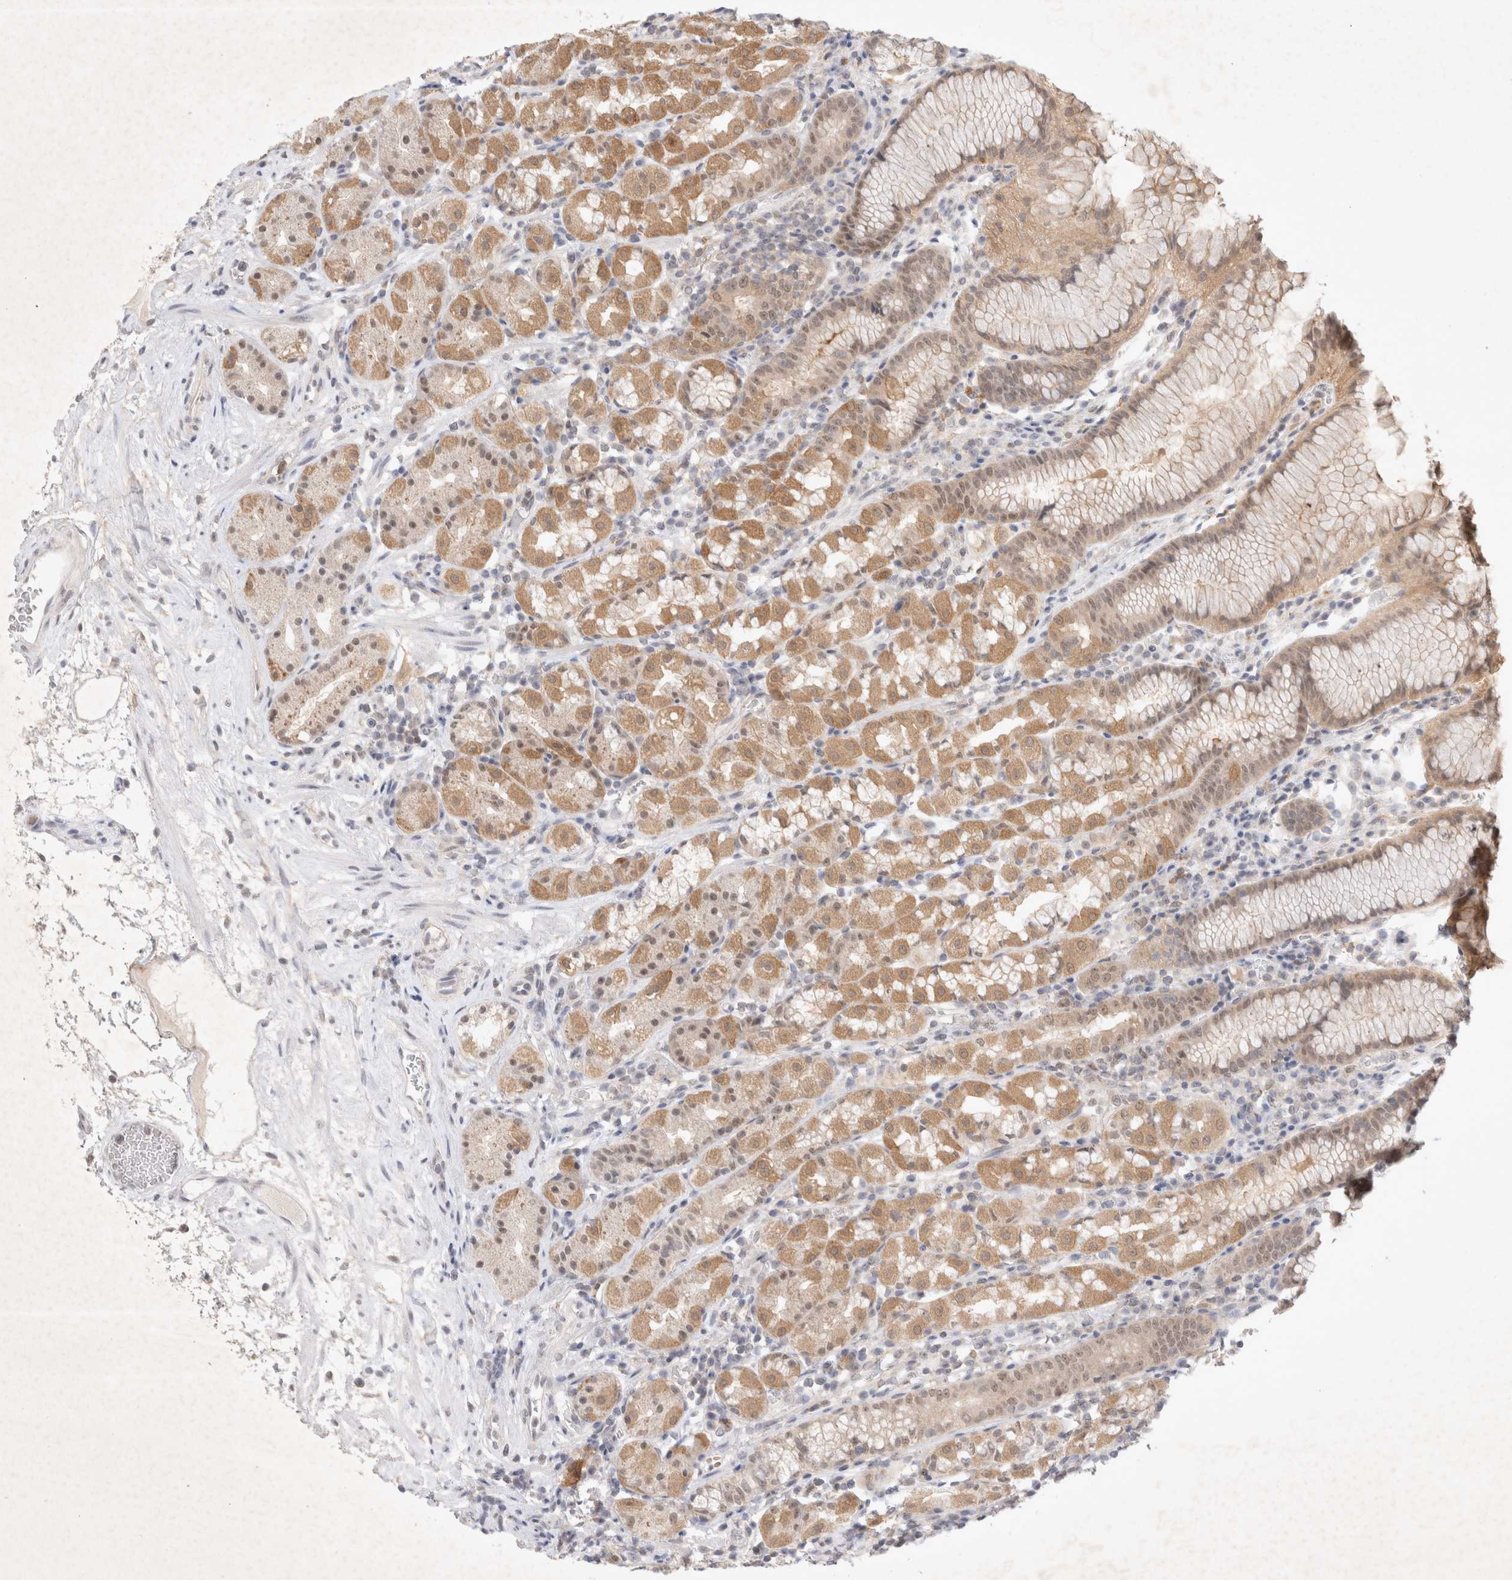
{"staining": {"intensity": "moderate", "quantity": "25%-75%", "location": "cytoplasmic/membranous,nuclear"}, "tissue": "stomach", "cell_type": "Glandular cells", "image_type": "normal", "snomed": [{"axis": "morphology", "description": "Normal tissue, NOS"}, {"axis": "topography", "description": "Stomach, lower"}], "caption": "Protein expression by immunohistochemistry demonstrates moderate cytoplasmic/membranous,nuclear positivity in approximately 25%-75% of glandular cells in benign stomach. The staining was performed using DAB (3,3'-diaminobenzidine), with brown indicating positive protein expression. Nuclei are stained blue with hematoxylin.", "gene": "FBXO42", "patient": {"sex": "female", "age": 56}}